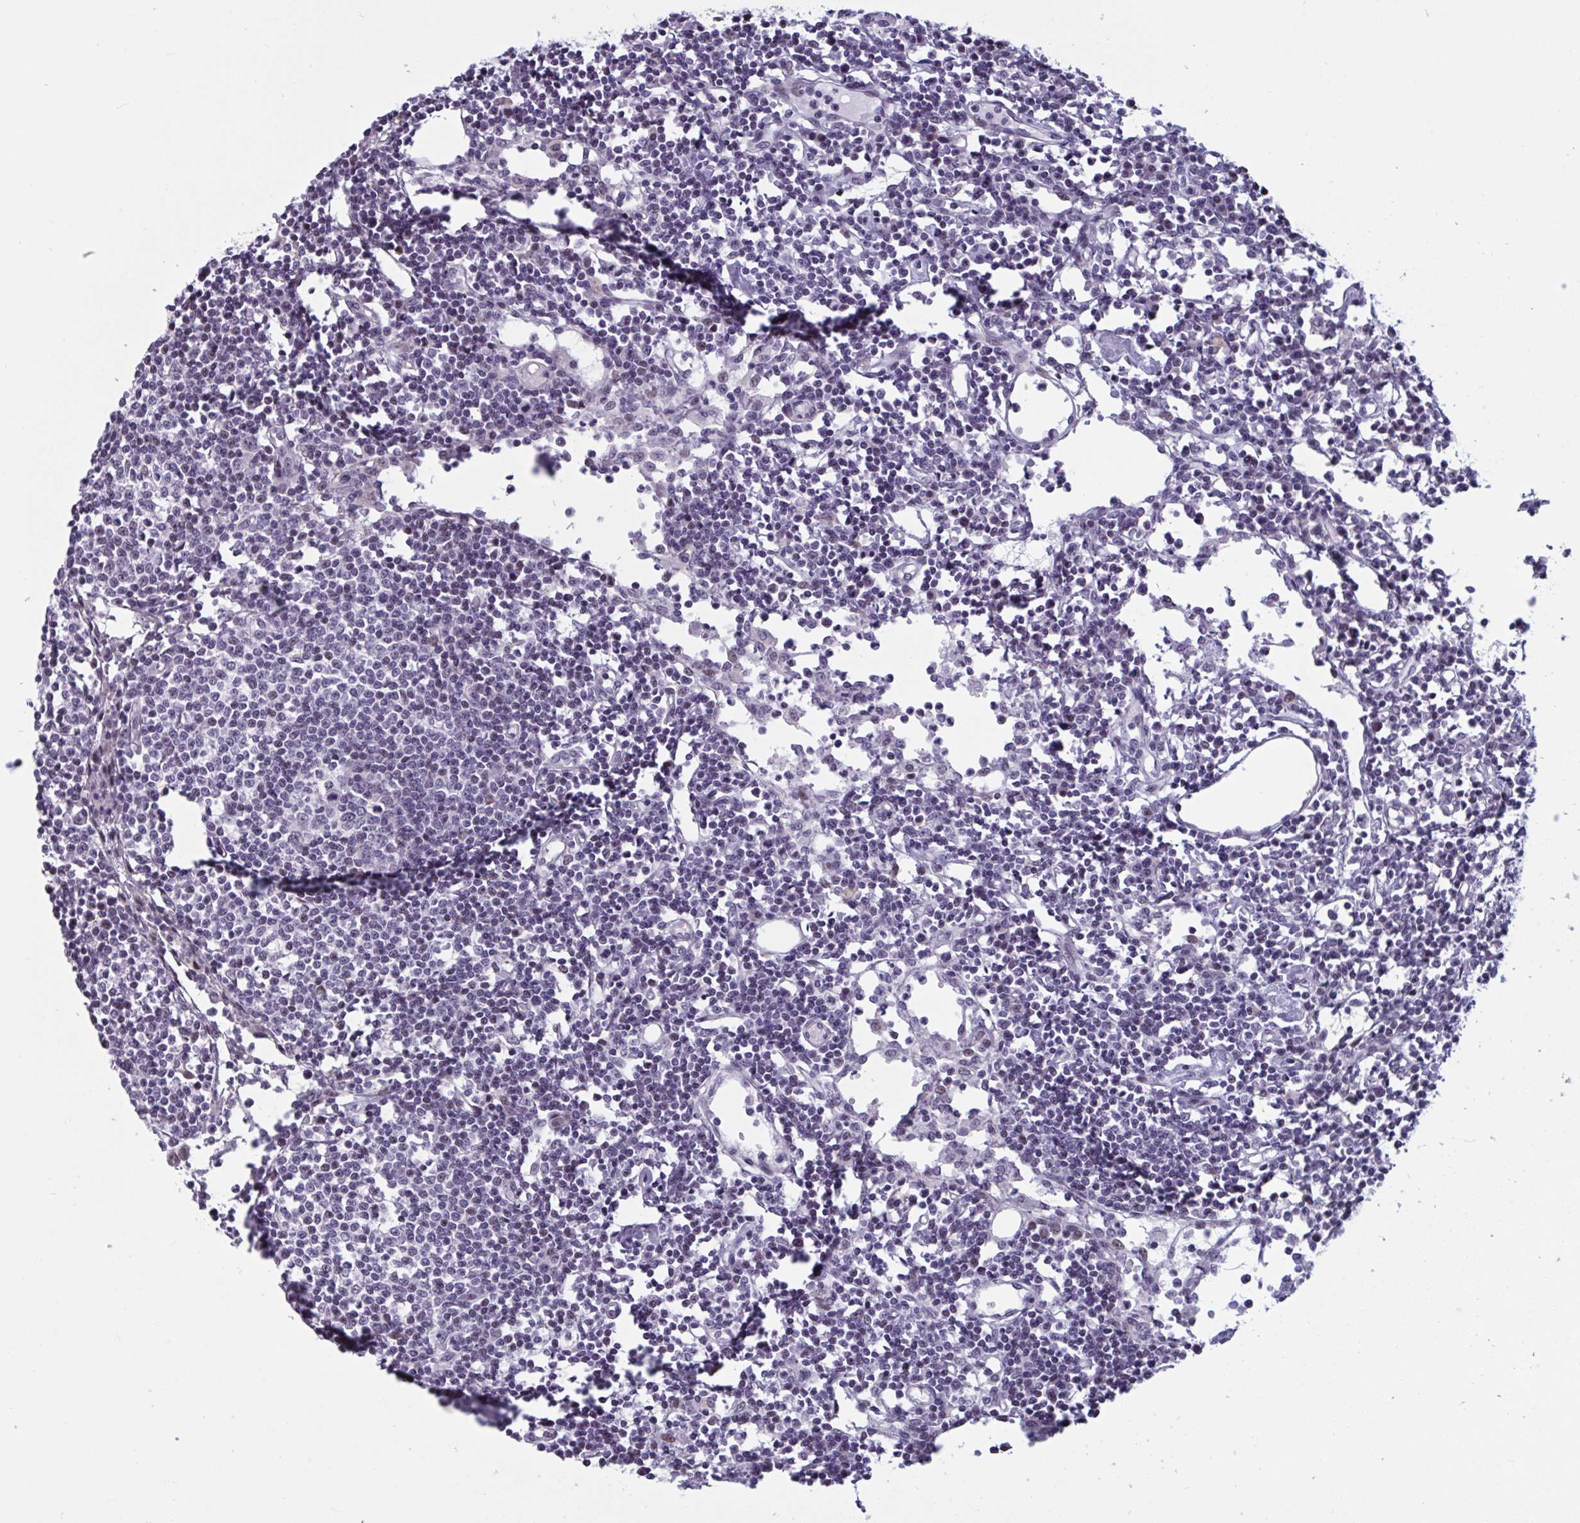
{"staining": {"intensity": "negative", "quantity": "none", "location": "none"}, "tissue": "lymph node", "cell_type": "Germinal center cells", "image_type": "normal", "snomed": [{"axis": "morphology", "description": "Normal tissue, NOS"}, {"axis": "topography", "description": "Lymph node"}], "caption": "This is an immunohistochemistry (IHC) micrograph of unremarkable human lymph node. There is no expression in germinal center cells.", "gene": "TCEAL8", "patient": {"sex": "female", "age": 78}}